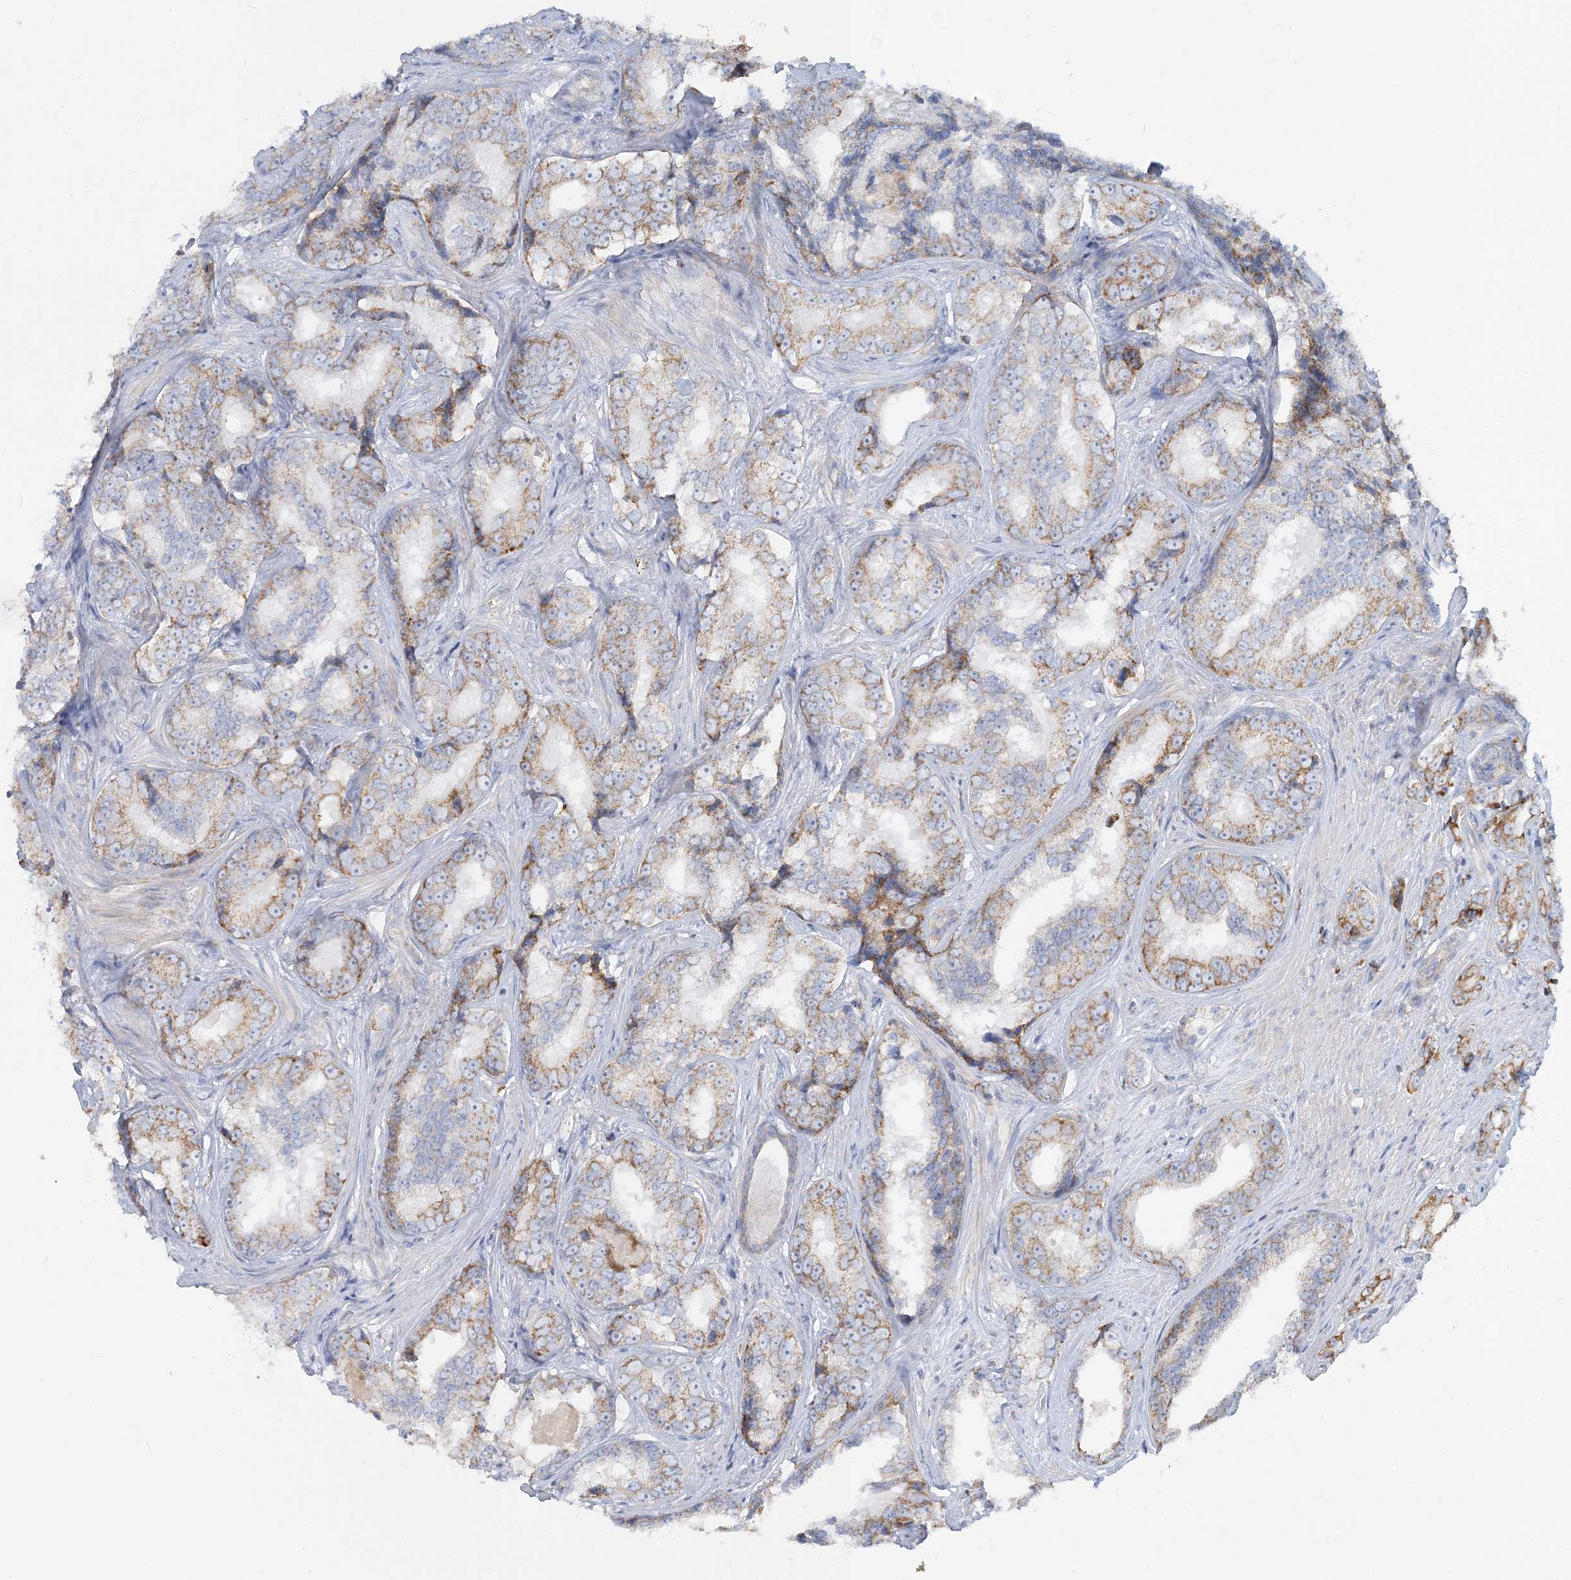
{"staining": {"intensity": "moderate", "quantity": "25%-75%", "location": "cytoplasmic/membranous"}, "tissue": "prostate cancer", "cell_type": "Tumor cells", "image_type": "cancer", "snomed": [{"axis": "morphology", "description": "Adenocarcinoma, High grade"}, {"axis": "topography", "description": "Prostate"}], "caption": "An image of human adenocarcinoma (high-grade) (prostate) stained for a protein displays moderate cytoplasmic/membranous brown staining in tumor cells. (DAB (3,3'-diaminobenzidine) IHC, brown staining for protein, blue staining for nuclei).", "gene": "TBC1D14", "patient": {"sex": "male", "age": 66}}